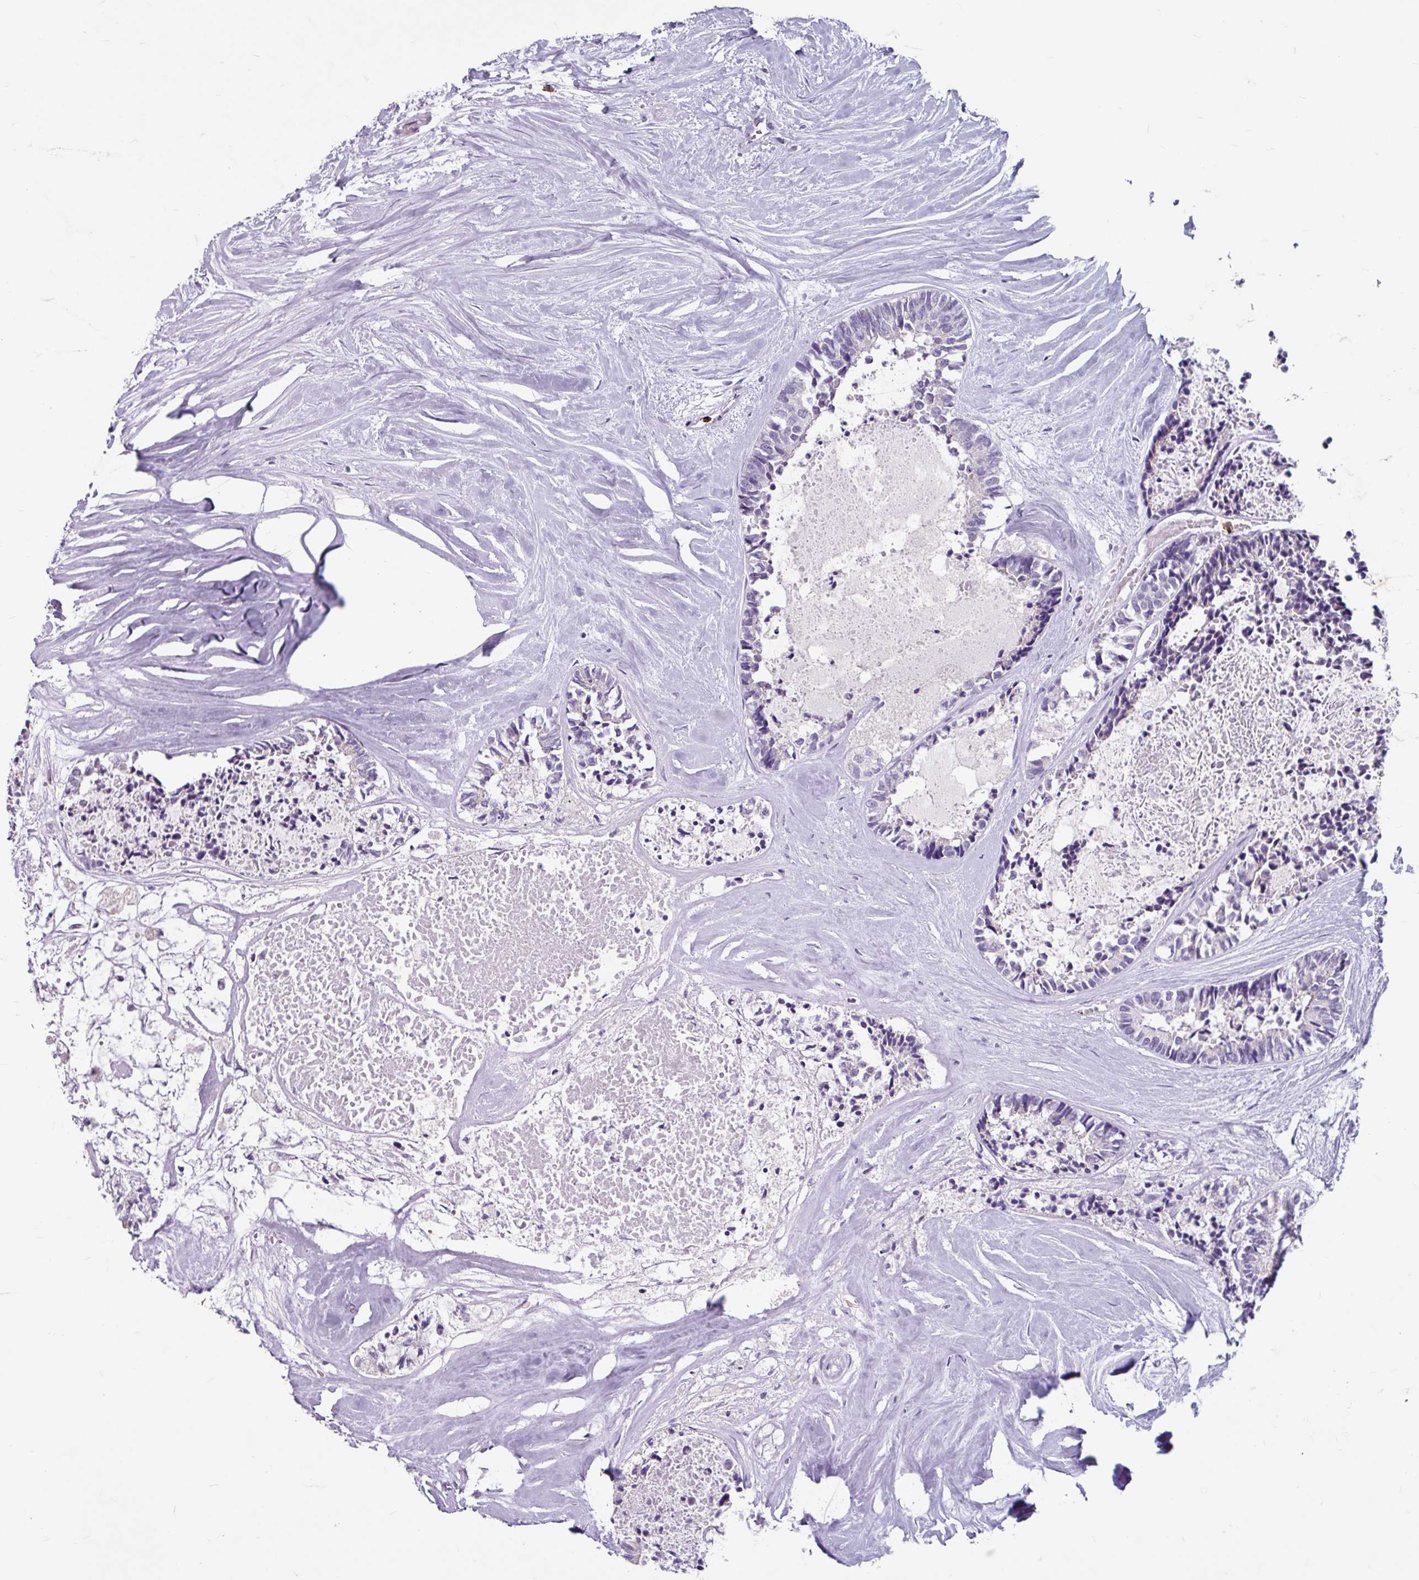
{"staining": {"intensity": "negative", "quantity": "none", "location": "none"}, "tissue": "colorectal cancer", "cell_type": "Tumor cells", "image_type": "cancer", "snomed": [{"axis": "morphology", "description": "Adenocarcinoma, NOS"}, {"axis": "topography", "description": "Colon"}, {"axis": "topography", "description": "Rectum"}], "caption": "DAB (3,3'-diaminobenzidine) immunohistochemical staining of human colorectal cancer demonstrates no significant expression in tumor cells. Brightfield microscopy of IHC stained with DAB (brown) and hematoxylin (blue), captured at high magnification.", "gene": "ANKRD1", "patient": {"sex": "male", "age": 57}}